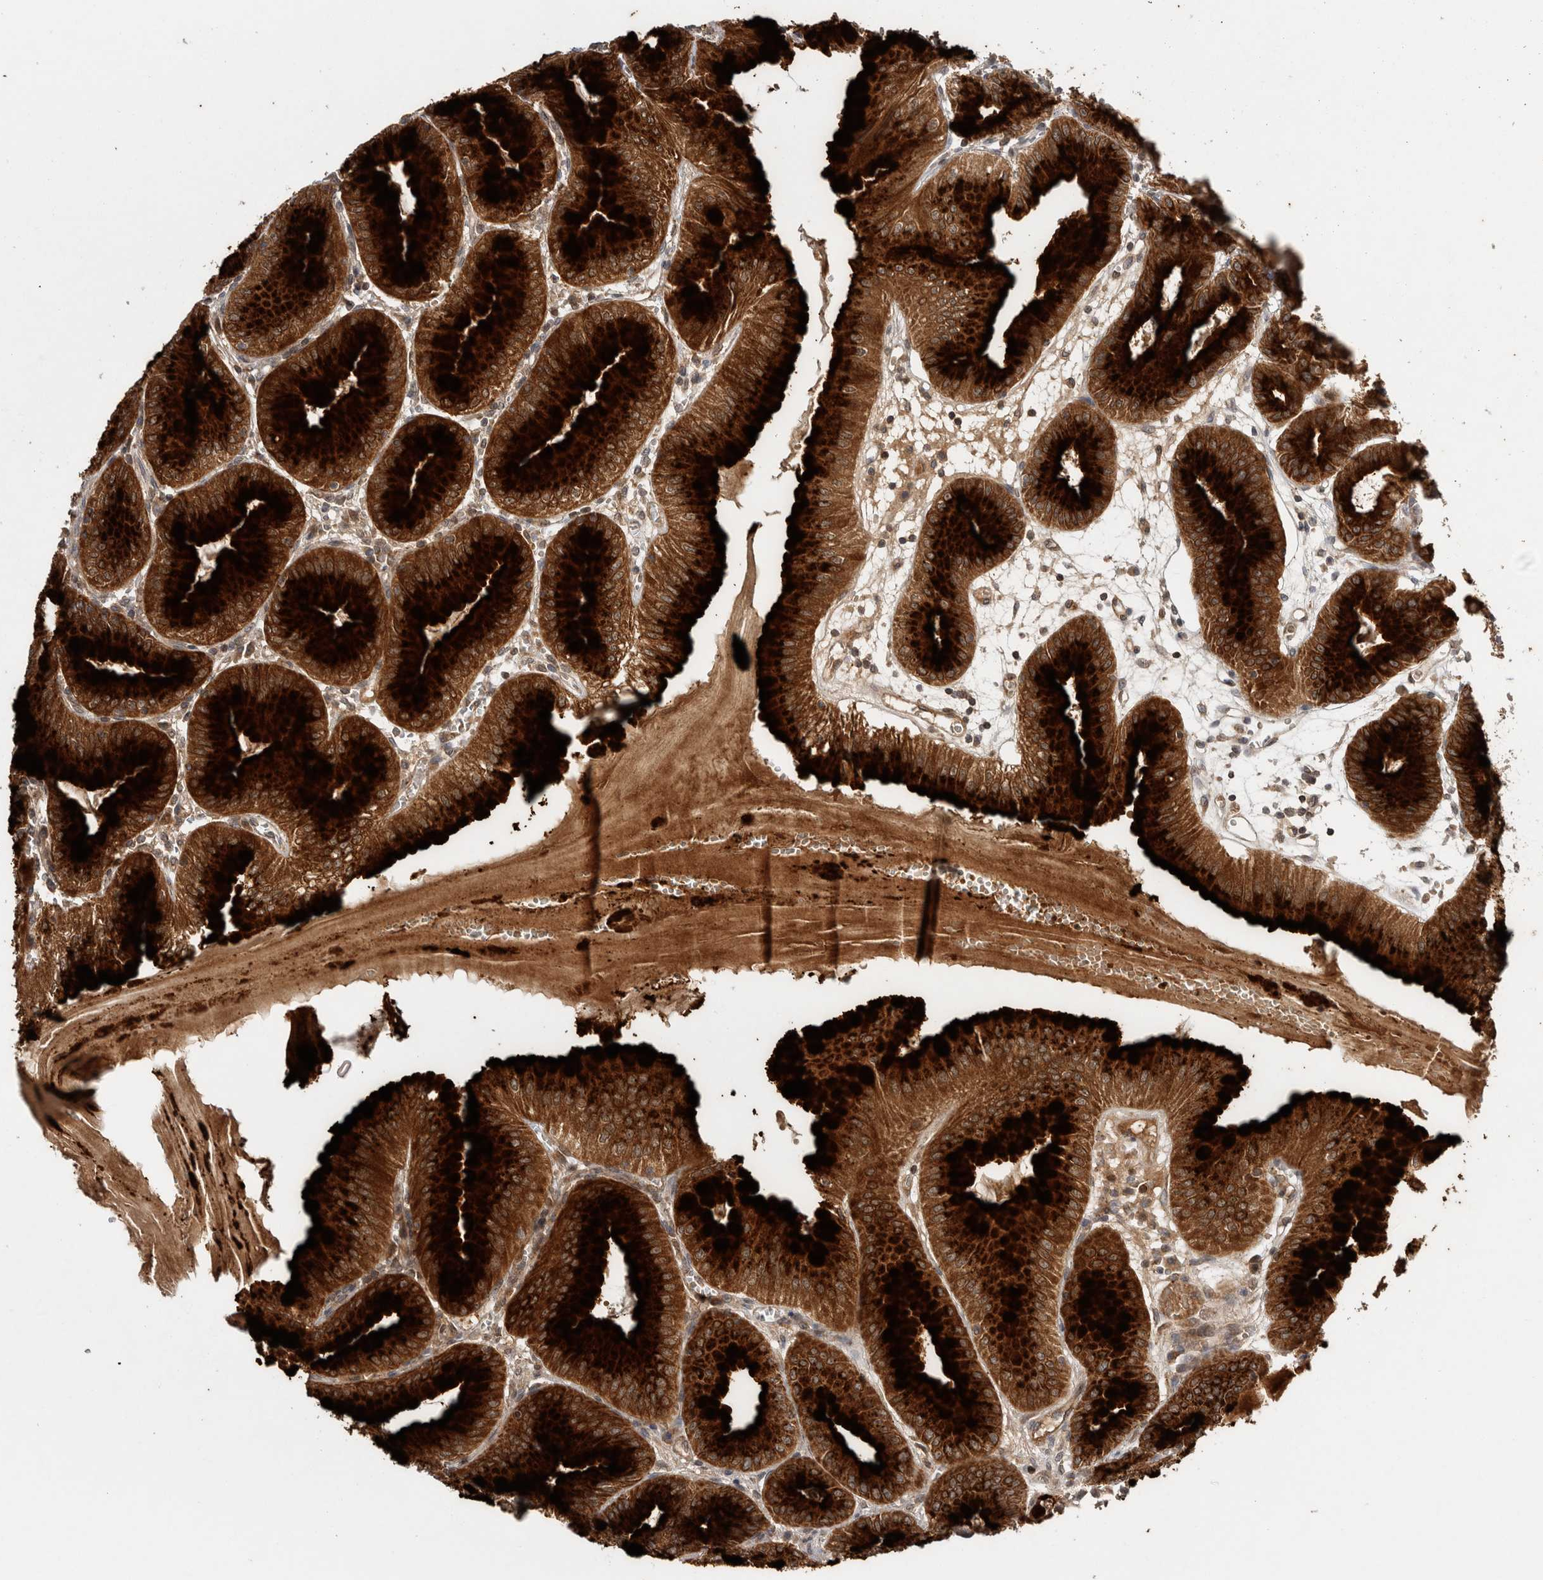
{"staining": {"intensity": "strong", "quantity": ">75%", "location": "cytoplasmic/membranous"}, "tissue": "stomach", "cell_type": "Glandular cells", "image_type": "normal", "snomed": [{"axis": "morphology", "description": "Normal tissue, NOS"}, {"axis": "topography", "description": "Stomach, lower"}], "caption": "DAB immunohistochemical staining of benign human stomach demonstrates strong cytoplasmic/membranous protein positivity in about >75% of glandular cells. (Brightfield microscopy of DAB IHC at high magnification).", "gene": "HMOX2", "patient": {"sex": "male", "age": 71}}